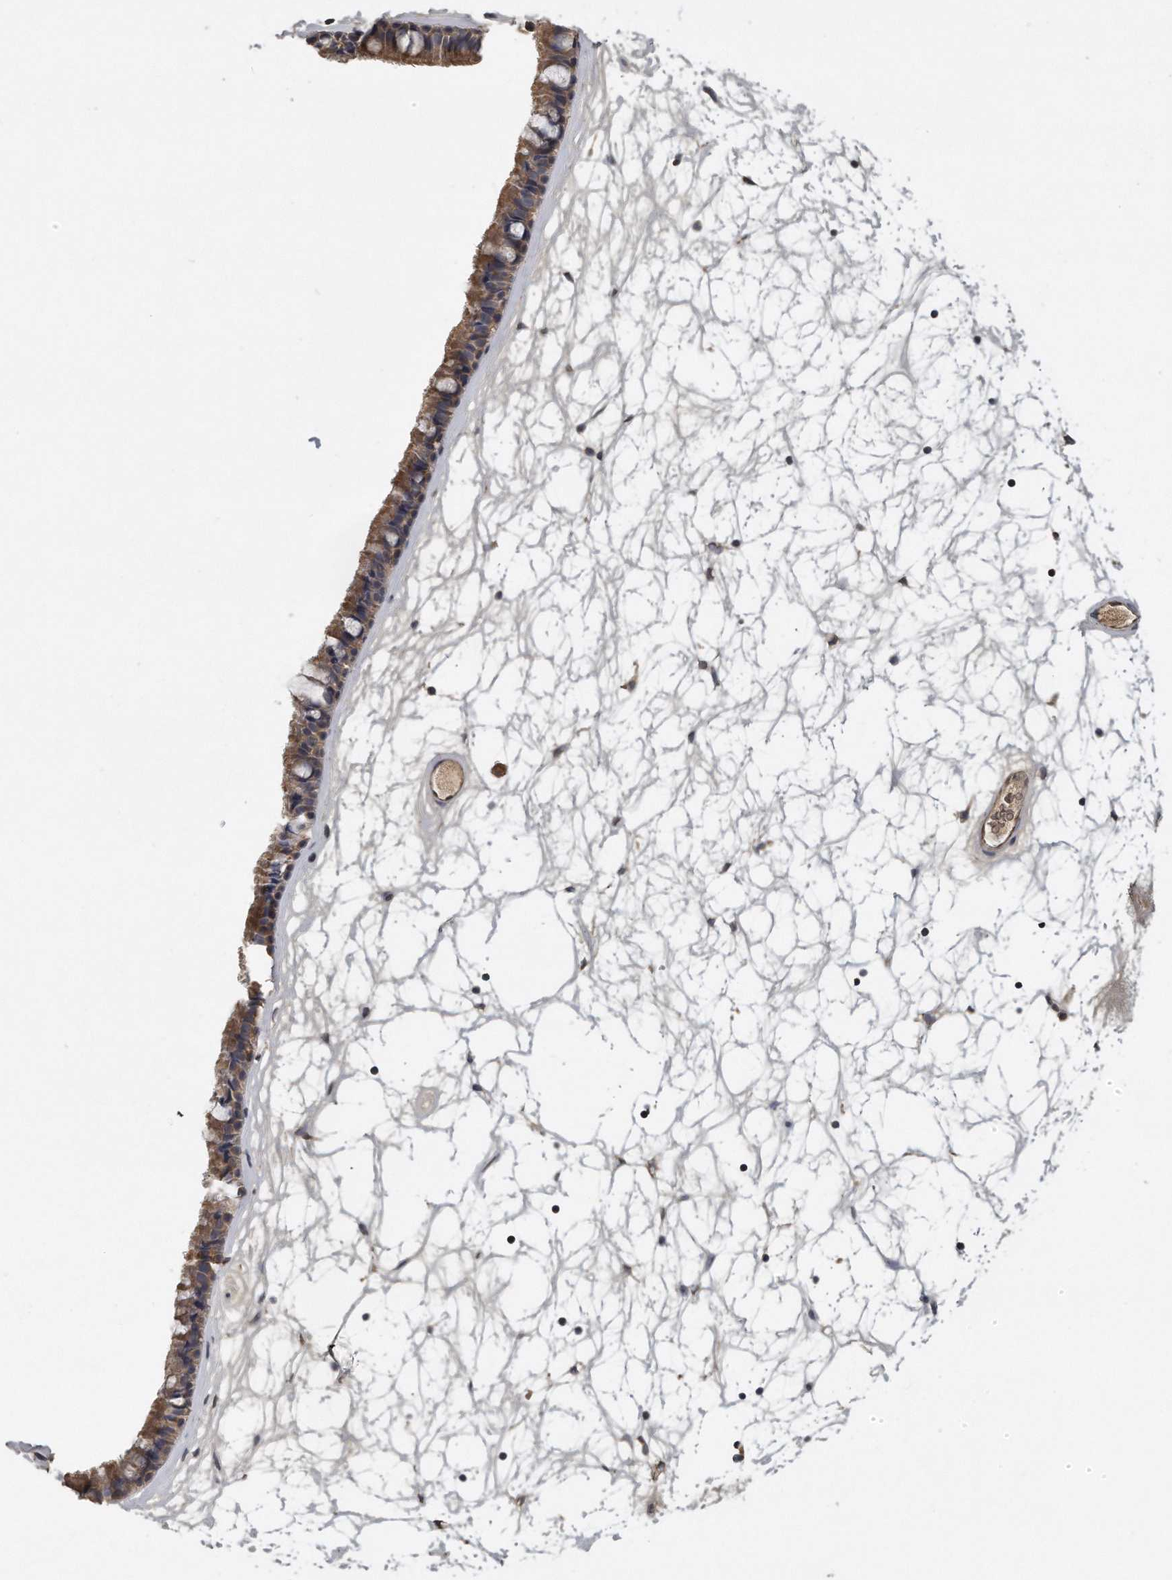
{"staining": {"intensity": "moderate", "quantity": ">75%", "location": "cytoplasmic/membranous"}, "tissue": "nasopharynx", "cell_type": "Respiratory epithelial cells", "image_type": "normal", "snomed": [{"axis": "morphology", "description": "Normal tissue, NOS"}, {"axis": "topography", "description": "Nasopharynx"}], "caption": "Immunohistochemistry (IHC) (DAB (3,3'-diaminobenzidine)) staining of benign human nasopharynx demonstrates moderate cytoplasmic/membranous protein expression in approximately >75% of respiratory epithelial cells. (DAB = brown stain, brightfield microscopy at high magnification).", "gene": "TRAPPC14", "patient": {"sex": "male", "age": 64}}